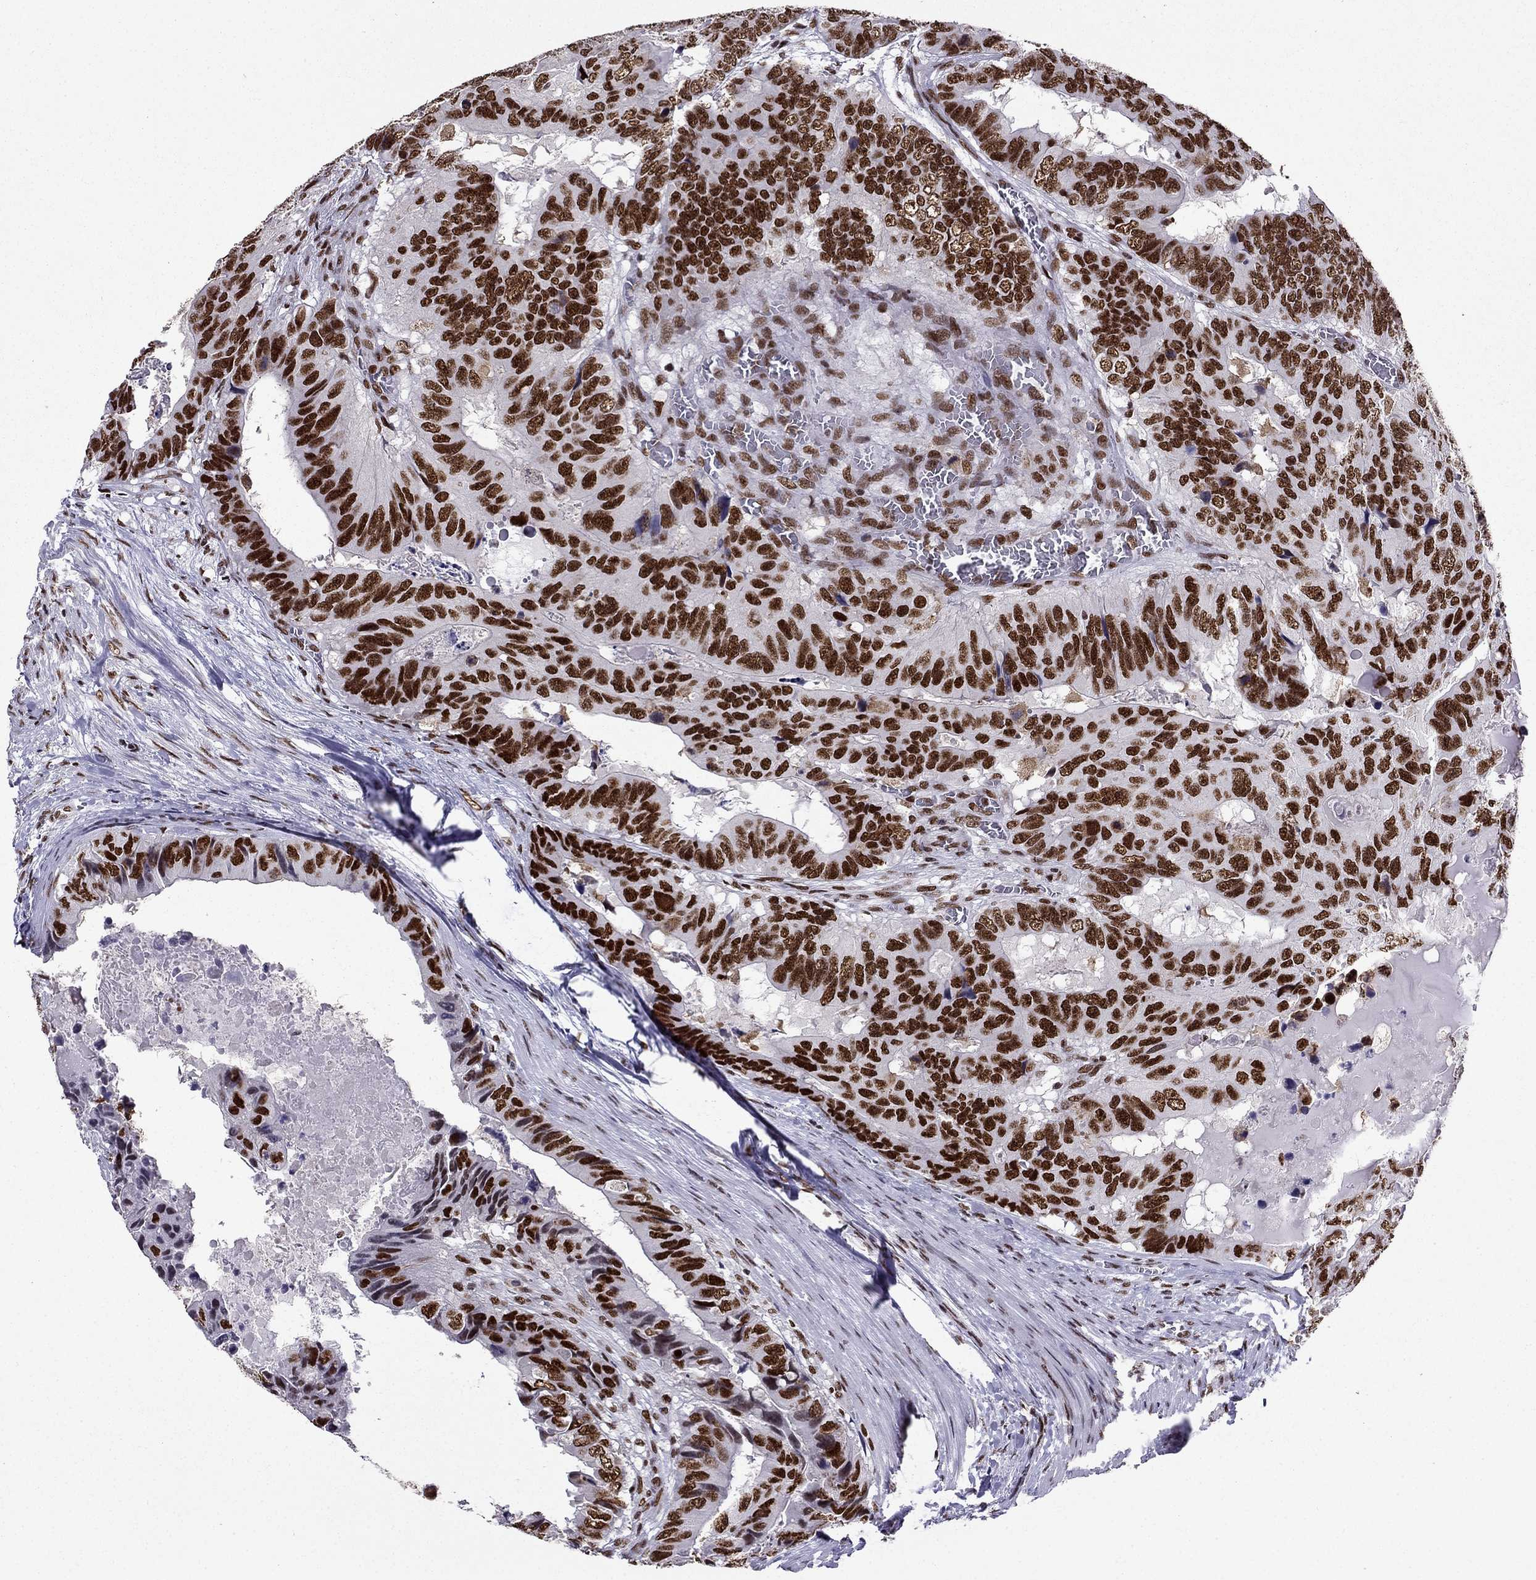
{"staining": {"intensity": "strong", "quantity": ">75%", "location": "nuclear"}, "tissue": "colorectal cancer", "cell_type": "Tumor cells", "image_type": "cancer", "snomed": [{"axis": "morphology", "description": "Adenocarcinoma, NOS"}, {"axis": "topography", "description": "Colon"}], "caption": "Colorectal cancer stained with a protein marker reveals strong staining in tumor cells.", "gene": "ZNF420", "patient": {"sex": "male", "age": 79}}